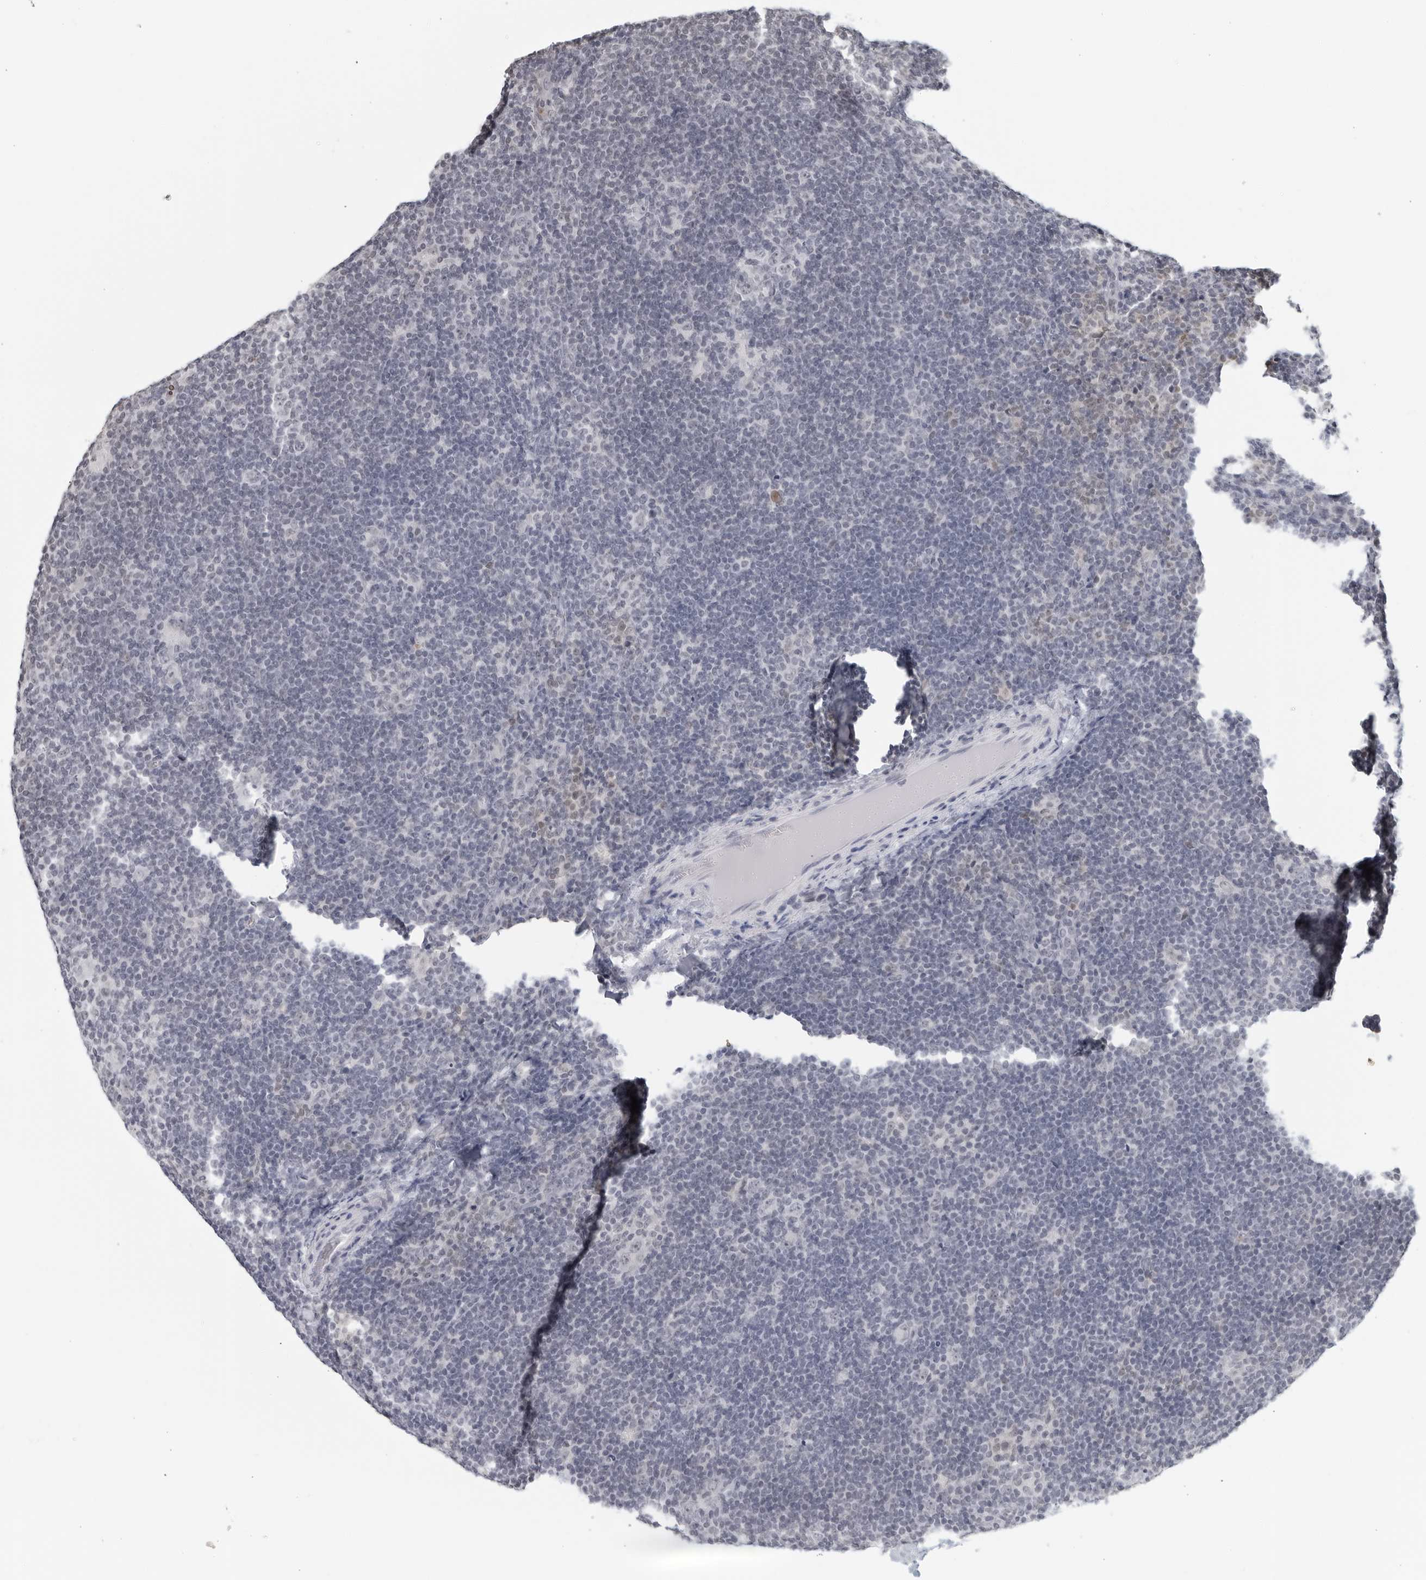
{"staining": {"intensity": "negative", "quantity": "none", "location": "none"}, "tissue": "lymphoma", "cell_type": "Tumor cells", "image_type": "cancer", "snomed": [{"axis": "morphology", "description": "Hodgkin's disease, NOS"}, {"axis": "topography", "description": "Lymph node"}], "caption": "High power microscopy image of an immunohistochemistry micrograph of lymphoma, revealing no significant positivity in tumor cells.", "gene": "RAB11FIP3", "patient": {"sex": "female", "age": 57}}